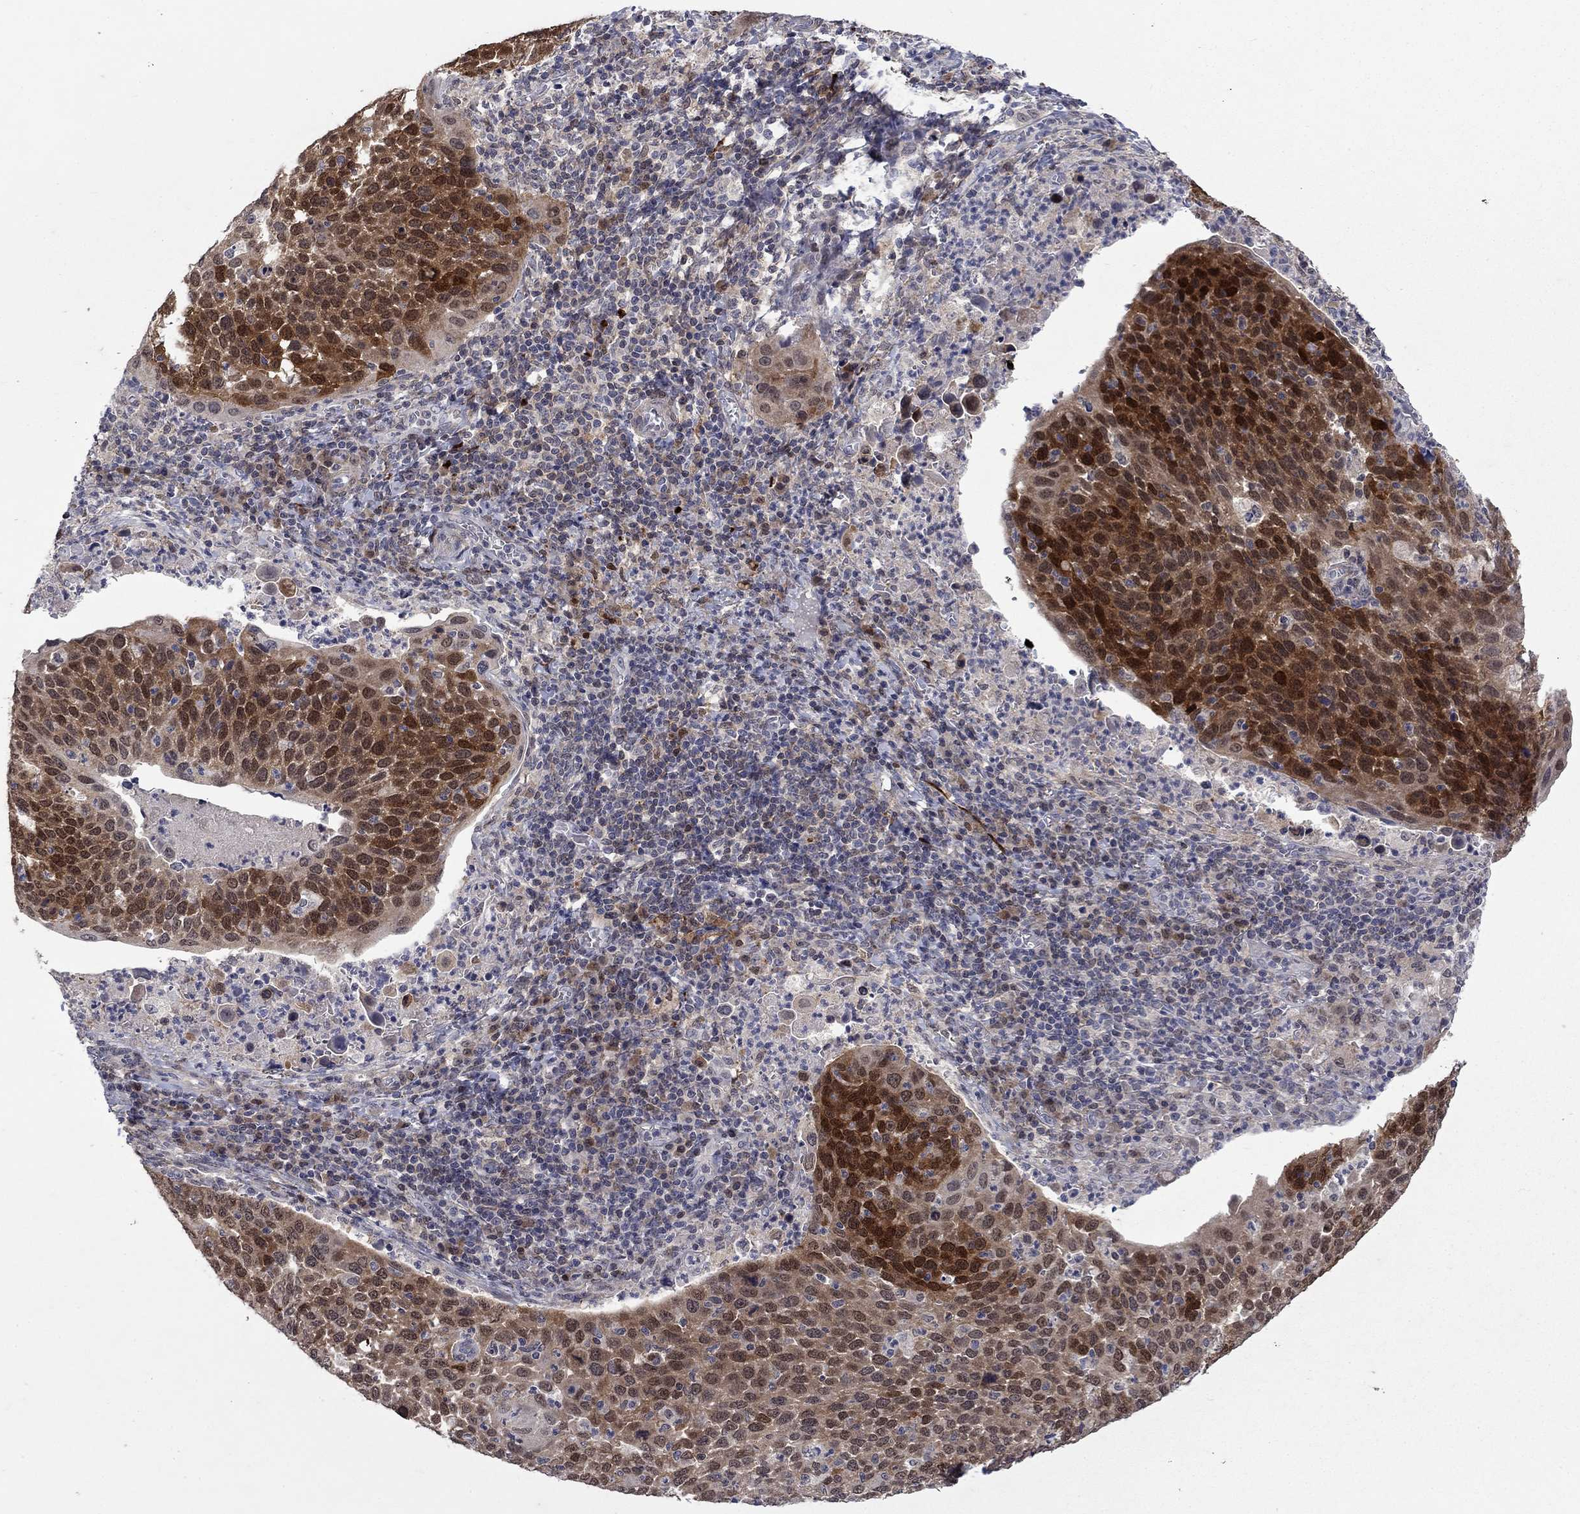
{"staining": {"intensity": "strong", "quantity": "25%-75%", "location": "cytoplasmic/membranous,nuclear"}, "tissue": "cervical cancer", "cell_type": "Tumor cells", "image_type": "cancer", "snomed": [{"axis": "morphology", "description": "Squamous cell carcinoma, NOS"}, {"axis": "topography", "description": "Cervix"}], "caption": "High-power microscopy captured an immunohistochemistry micrograph of cervical cancer (squamous cell carcinoma), revealing strong cytoplasmic/membranous and nuclear expression in approximately 25%-75% of tumor cells.", "gene": "CBR1", "patient": {"sex": "female", "age": 54}}